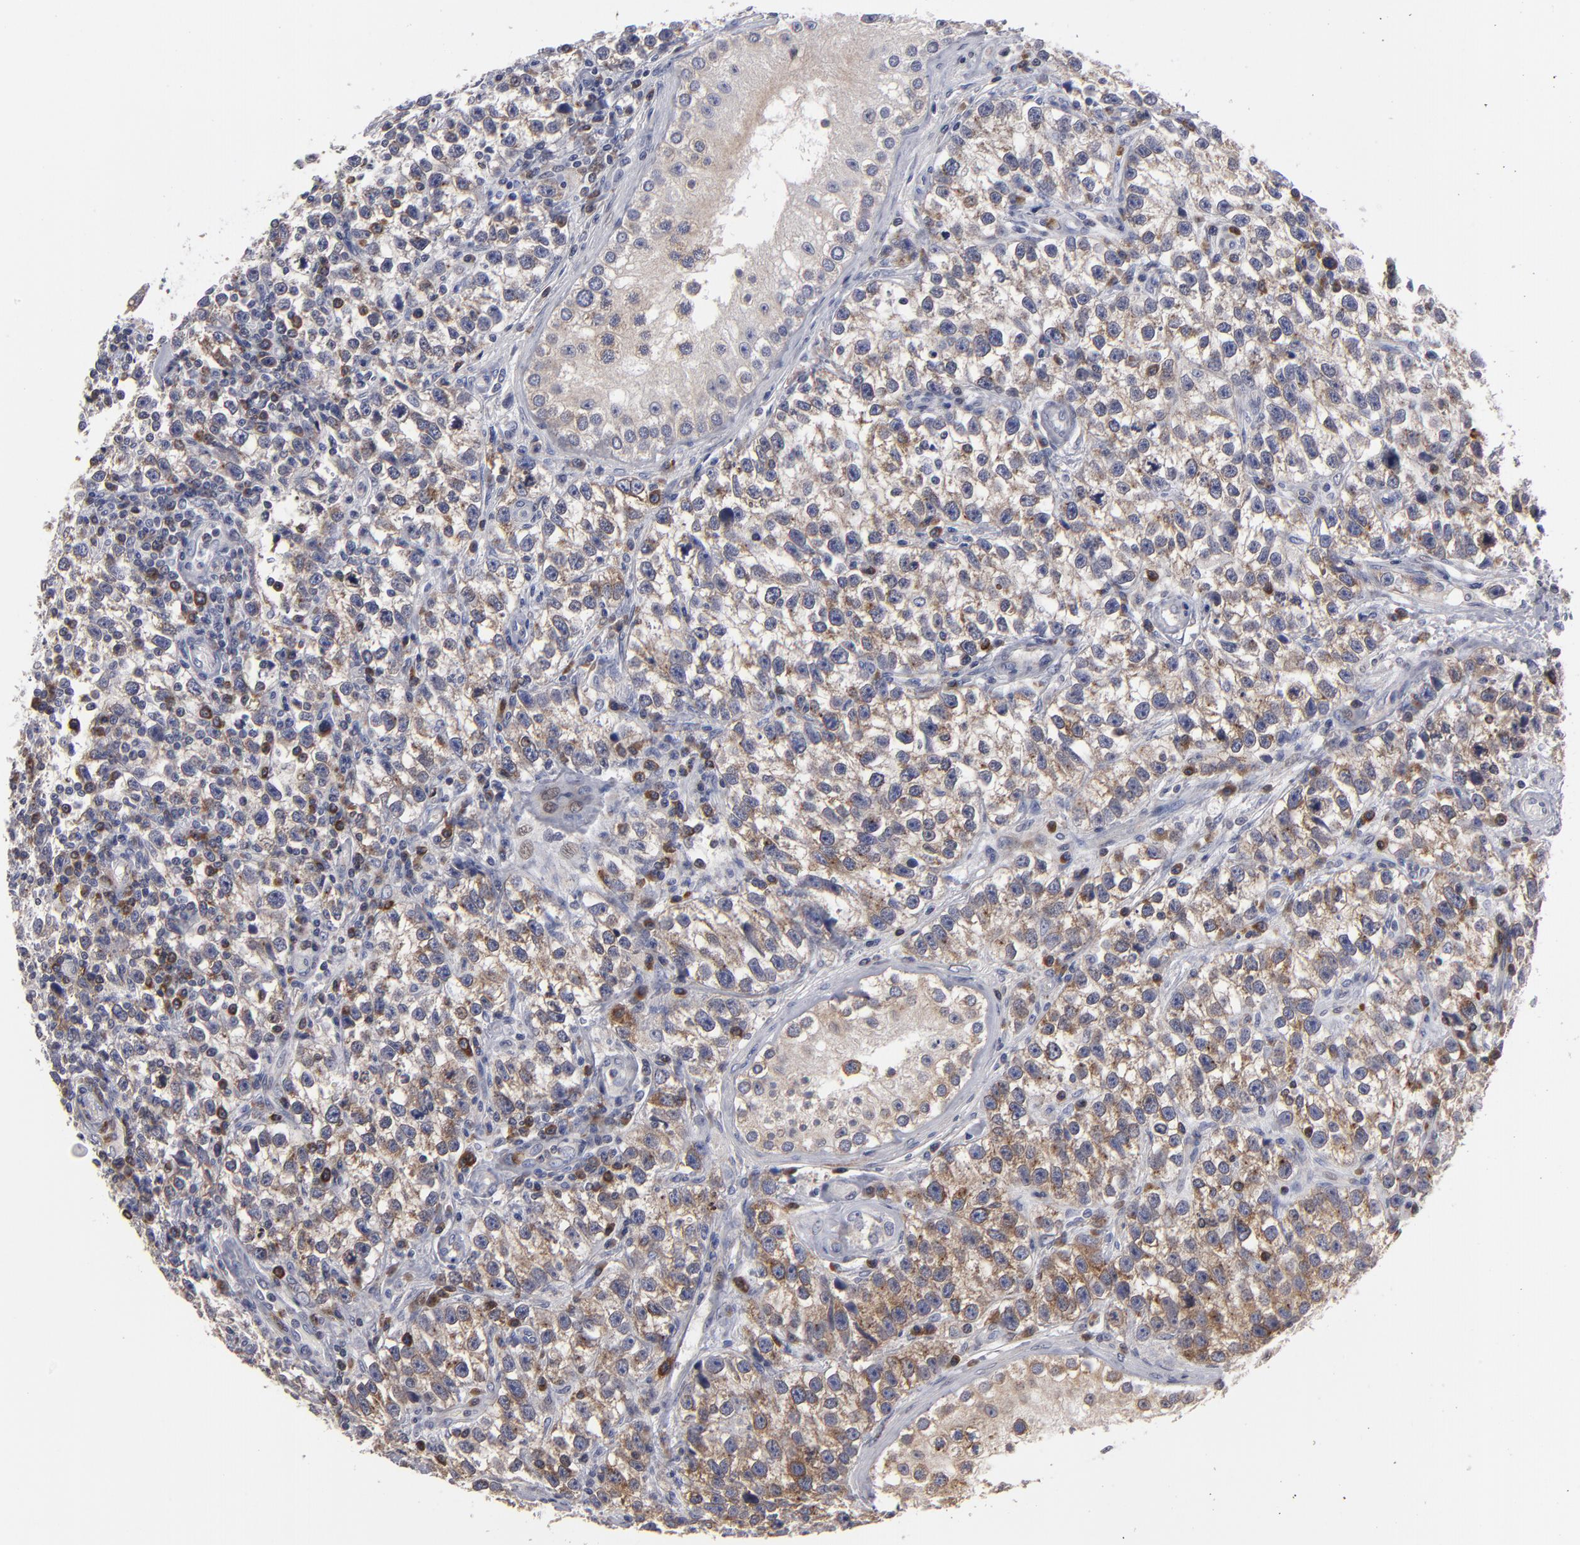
{"staining": {"intensity": "strong", "quantity": ">75%", "location": "cytoplasmic/membranous"}, "tissue": "testis cancer", "cell_type": "Tumor cells", "image_type": "cancer", "snomed": [{"axis": "morphology", "description": "Seminoma, NOS"}, {"axis": "topography", "description": "Testis"}], "caption": "The image reveals a brown stain indicating the presence of a protein in the cytoplasmic/membranous of tumor cells in testis cancer (seminoma). Nuclei are stained in blue.", "gene": "CEP97", "patient": {"sex": "male", "age": 38}}